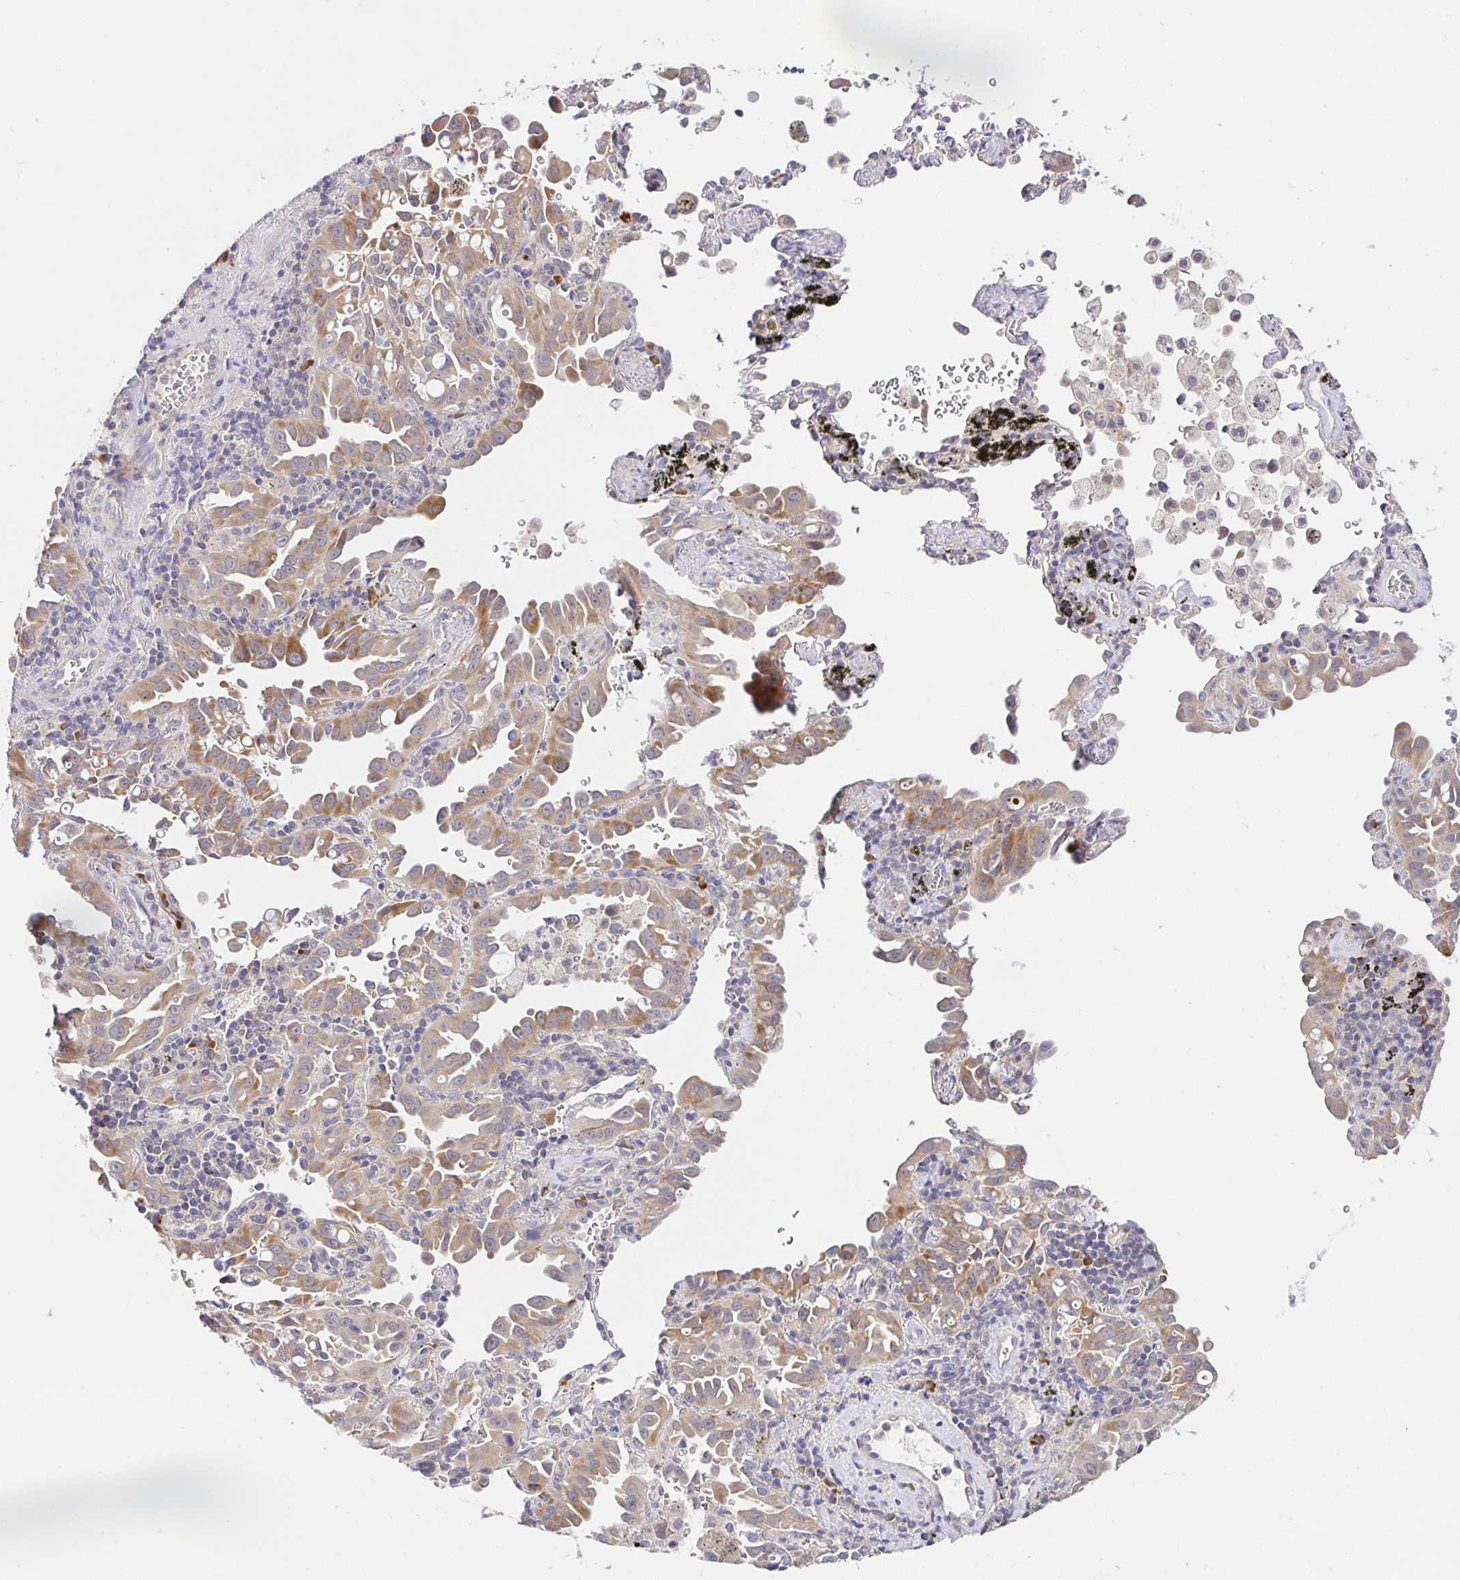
{"staining": {"intensity": "moderate", "quantity": ">75%", "location": "cytoplasmic/membranous"}, "tissue": "lung cancer", "cell_type": "Tumor cells", "image_type": "cancer", "snomed": [{"axis": "morphology", "description": "Adenocarcinoma, NOS"}, {"axis": "topography", "description": "Lung"}], "caption": "Lung adenocarcinoma stained for a protein (brown) demonstrates moderate cytoplasmic/membranous positive staining in approximately >75% of tumor cells.", "gene": "ZDHHC11", "patient": {"sex": "male", "age": 68}}